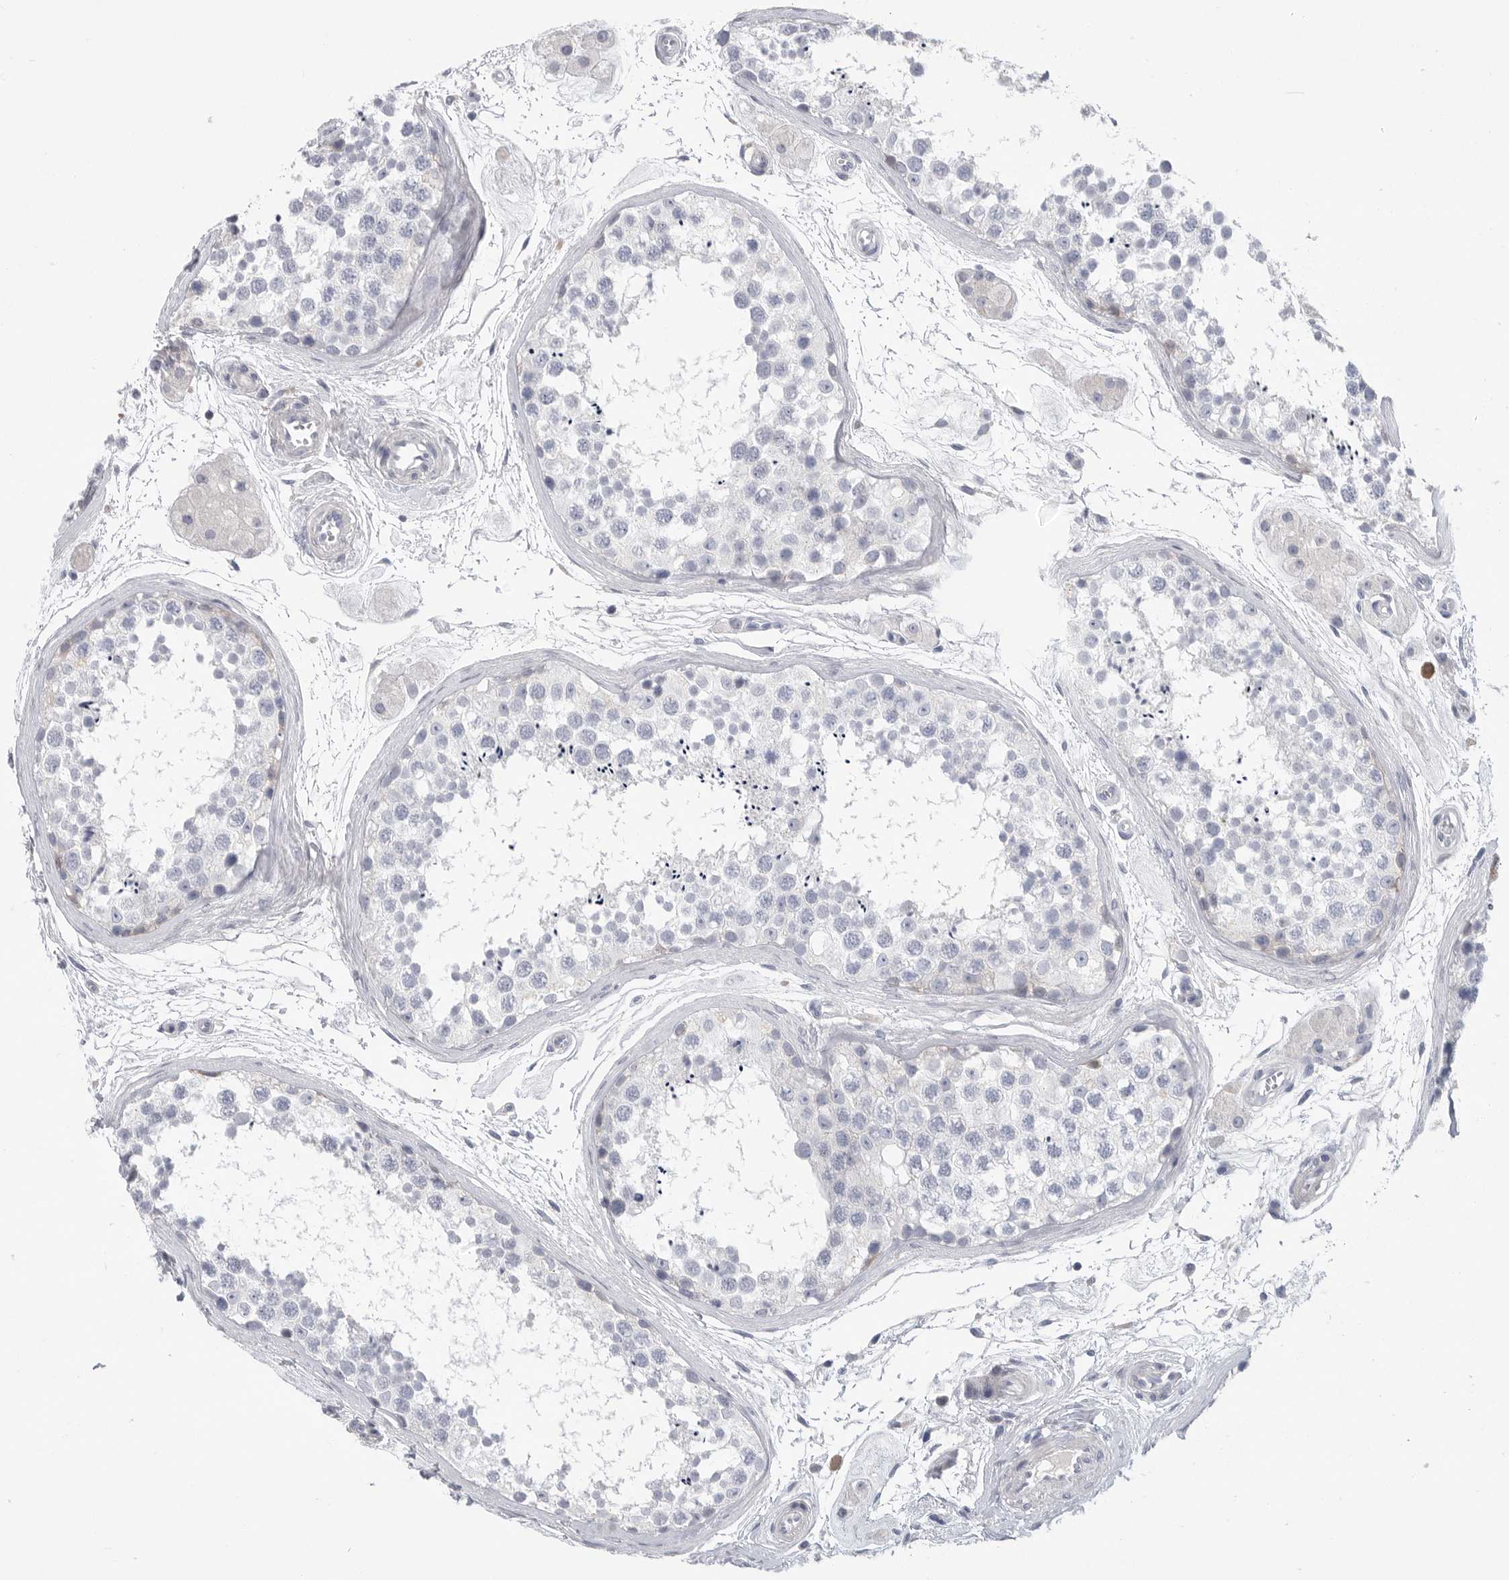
{"staining": {"intensity": "negative", "quantity": "none", "location": "none"}, "tissue": "testis", "cell_type": "Cells in seminiferous ducts", "image_type": "normal", "snomed": [{"axis": "morphology", "description": "Normal tissue, NOS"}, {"axis": "topography", "description": "Testis"}], "caption": "Immunohistochemistry micrograph of normal testis: human testis stained with DAB demonstrates no significant protein staining in cells in seminiferous ducts.", "gene": "CAMK2B", "patient": {"sex": "male", "age": 56}}